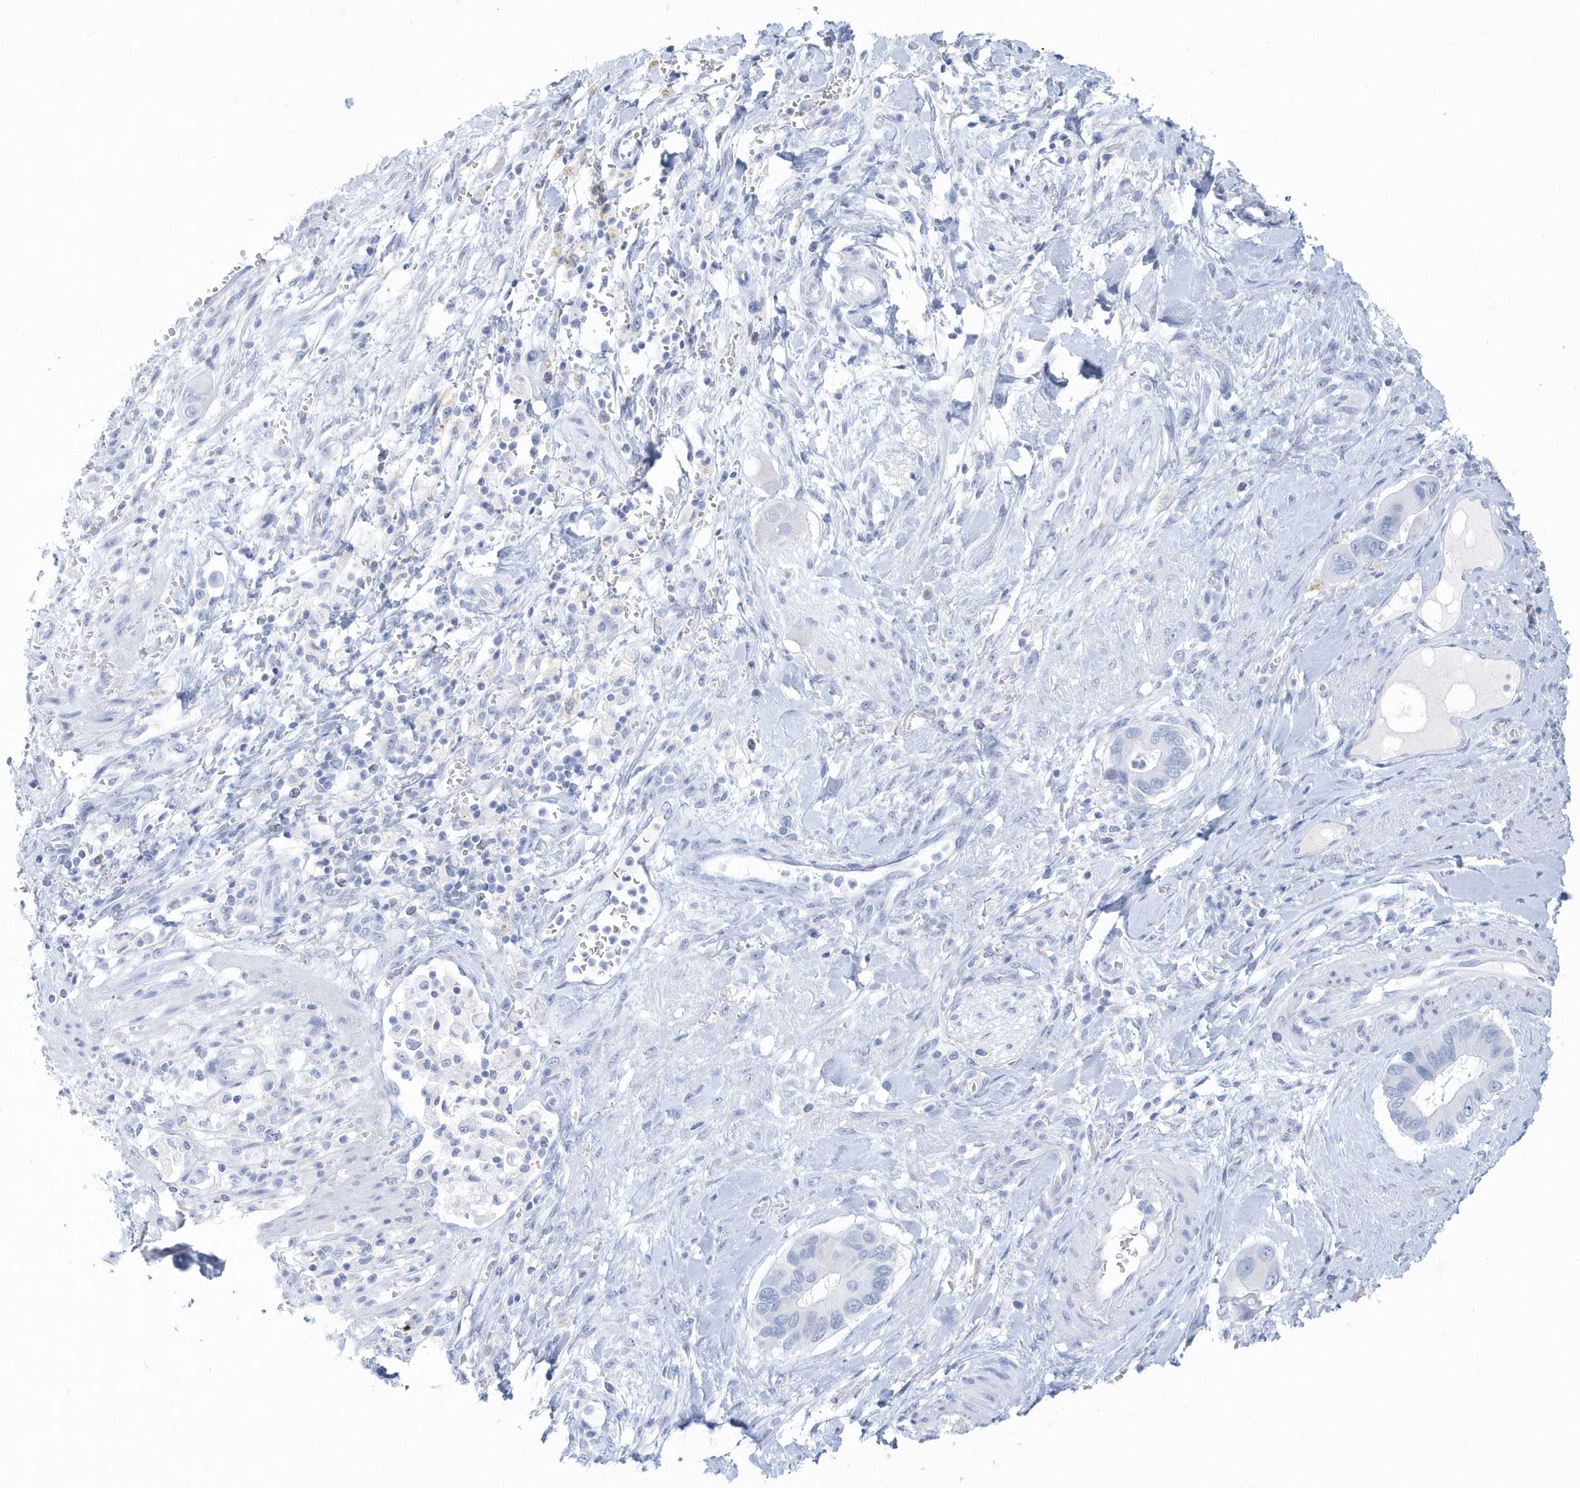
{"staining": {"intensity": "negative", "quantity": "none", "location": "none"}, "tissue": "pancreatic cancer", "cell_type": "Tumor cells", "image_type": "cancer", "snomed": [{"axis": "morphology", "description": "Adenocarcinoma, NOS"}, {"axis": "topography", "description": "Pancreas"}], "caption": "The immunohistochemistry (IHC) image has no significant expression in tumor cells of pancreatic adenocarcinoma tissue.", "gene": "PTPRO", "patient": {"sex": "male", "age": 68}}